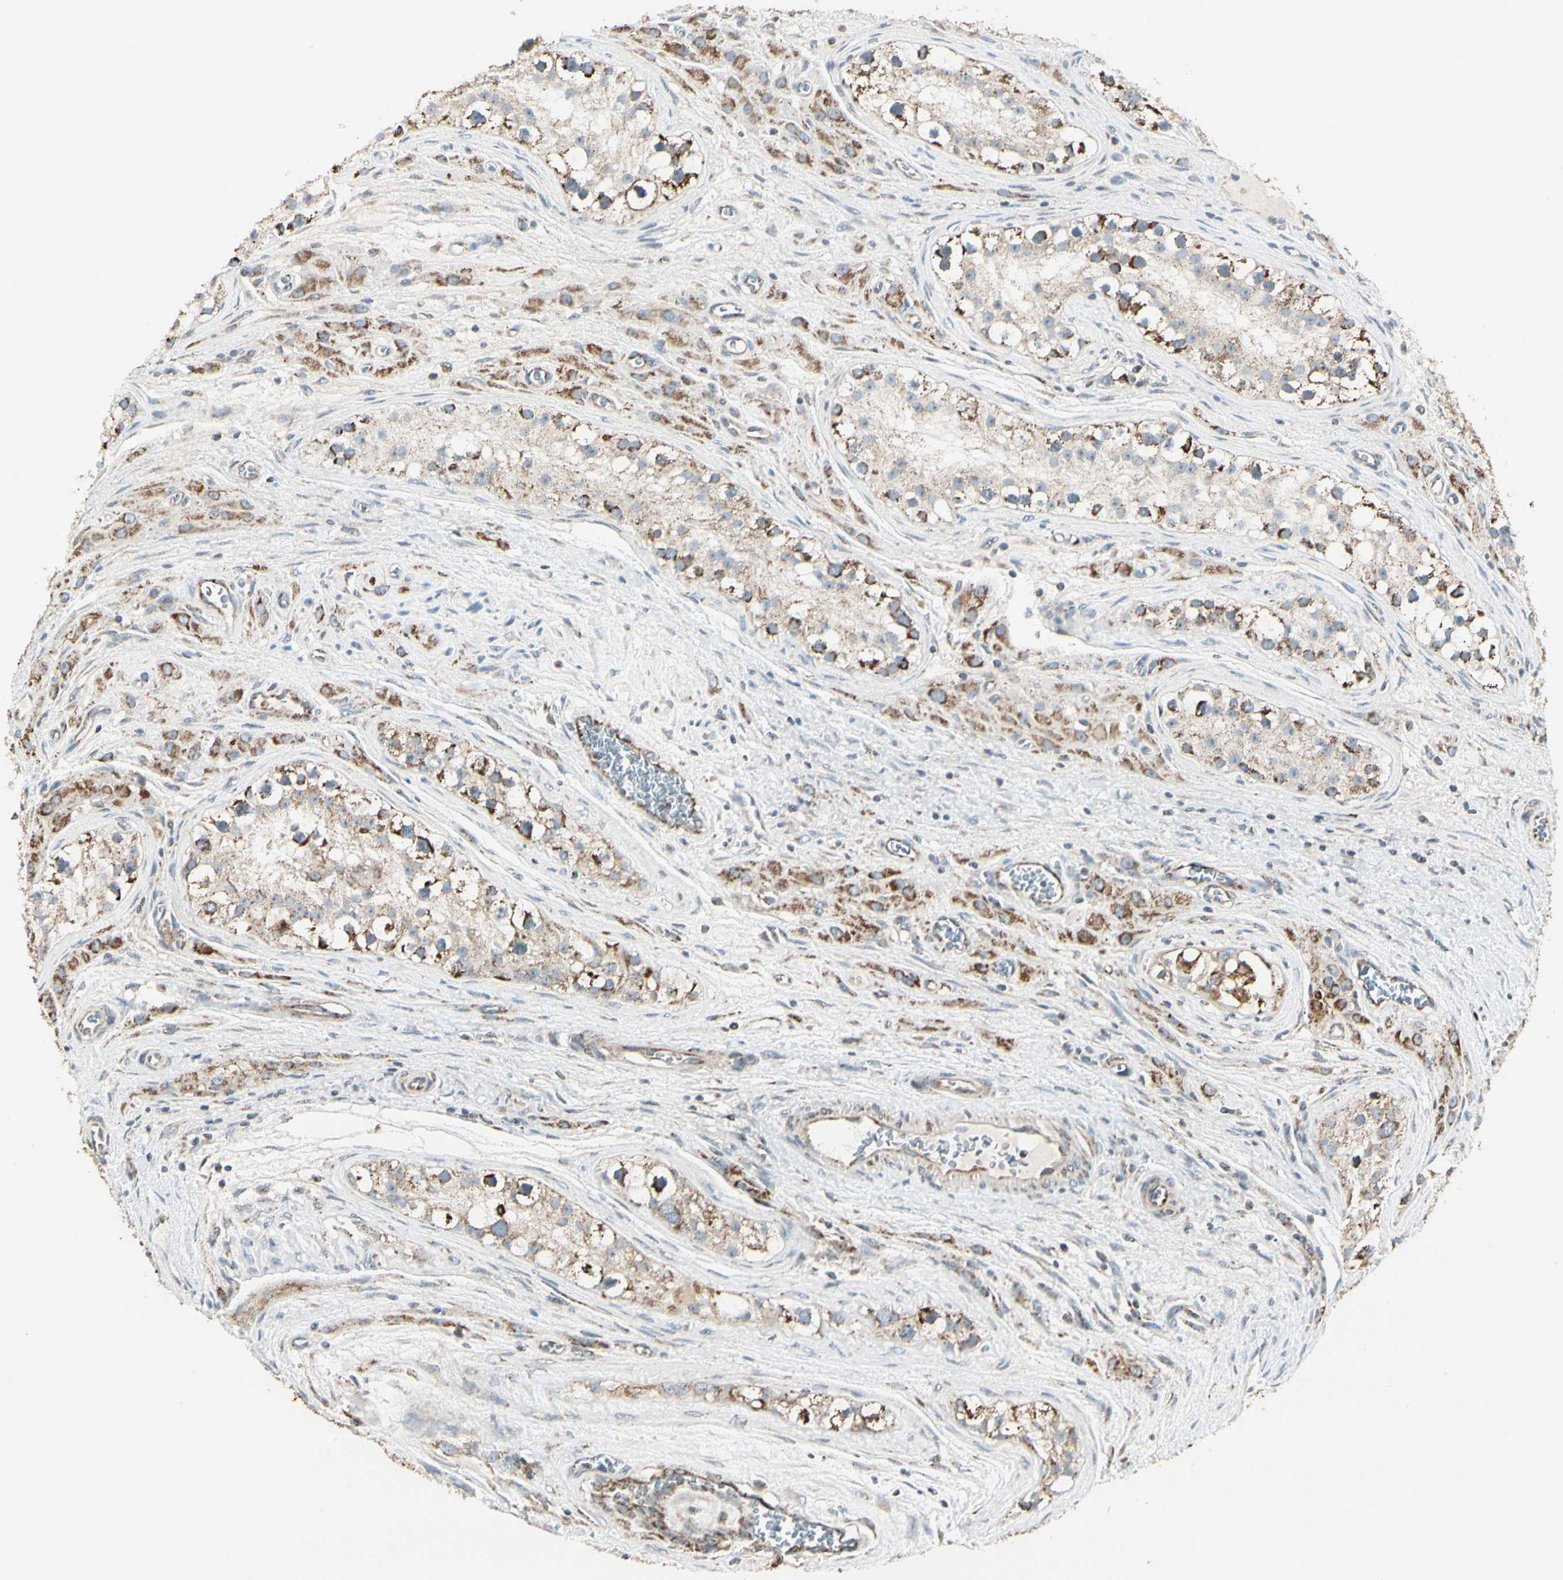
{"staining": {"intensity": "strong", "quantity": "25%-75%", "location": "cytoplasmic/membranous"}, "tissue": "testis cancer", "cell_type": "Tumor cells", "image_type": "cancer", "snomed": [{"axis": "morphology", "description": "Carcinoma, Embryonal, NOS"}, {"axis": "topography", "description": "Testis"}], "caption": "Testis cancer stained for a protein (brown) exhibits strong cytoplasmic/membranous positive expression in approximately 25%-75% of tumor cells.", "gene": "ANKS6", "patient": {"sex": "male", "age": 28}}